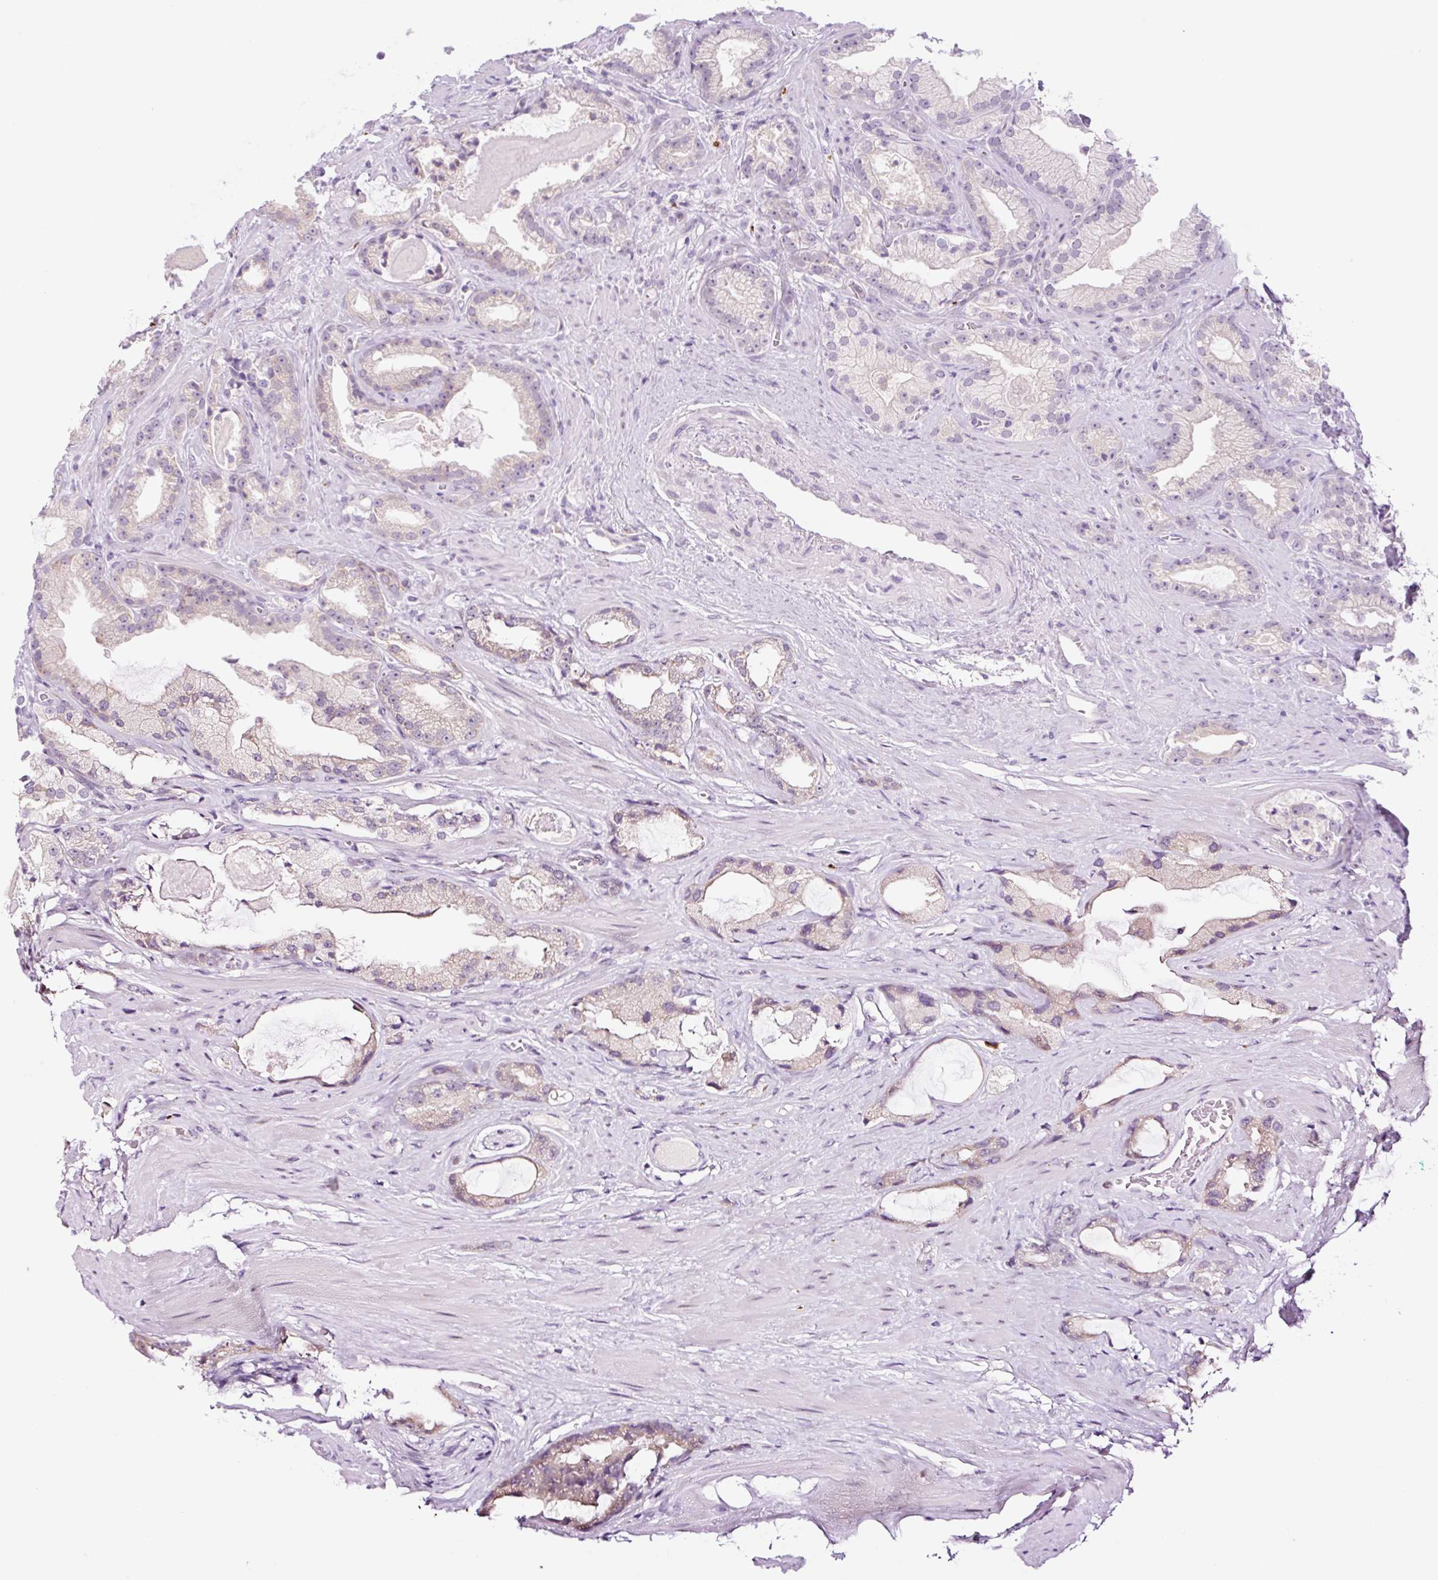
{"staining": {"intensity": "negative", "quantity": "none", "location": "none"}, "tissue": "prostate cancer", "cell_type": "Tumor cells", "image_type": "cancer", "snomed": [{"axis": "morphology", "description": "Adenocarcinoma, High grade"}, {"axis": "topography", "description": "Prostate"}], "caption": "Protein analysis of prostate cancer exhibits no significant expression in tumor cells.", "gene": "SPRYD4", "patient": {"sex": "male", "age": 68}}